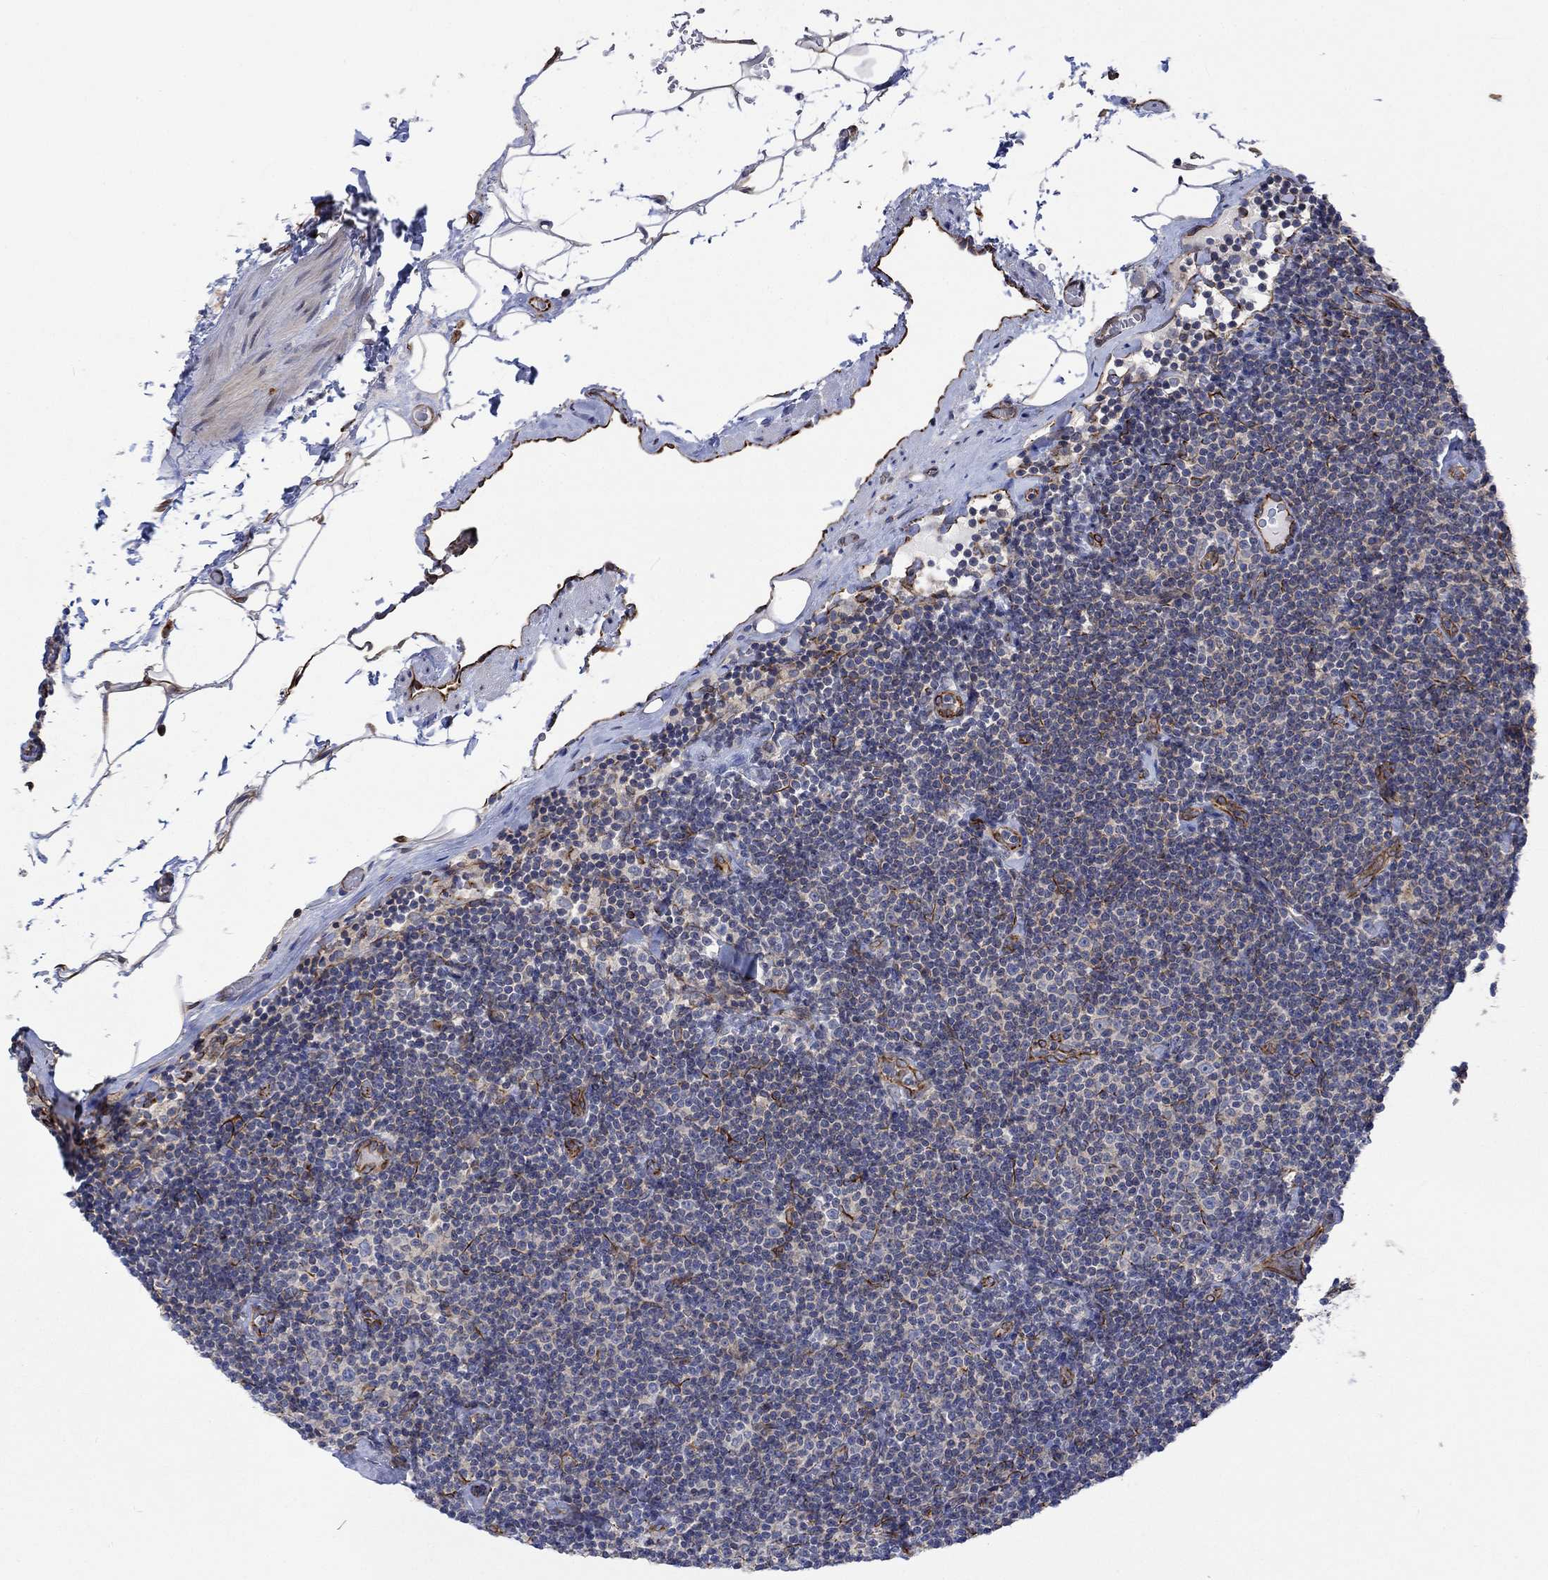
{"staining": {"intensity": "negative", "quantity": "none", "location": "none"}, "tissue": "lymphoma", "cell_type": "Tumor cells", "image_type": "cancer", "snomed": [{"axis": "morphology", "description": "Malignant lymphoma, non-Hodgkin's type, Low grade"}, {"axis": "topography", "description": "Lymph node"}], "caption": "Histopathology image shows no significant protein positivity in tumor cells of lymphoma.", "gene": "CAMK1D", "patient": {"sex": "male", "age": 81}}